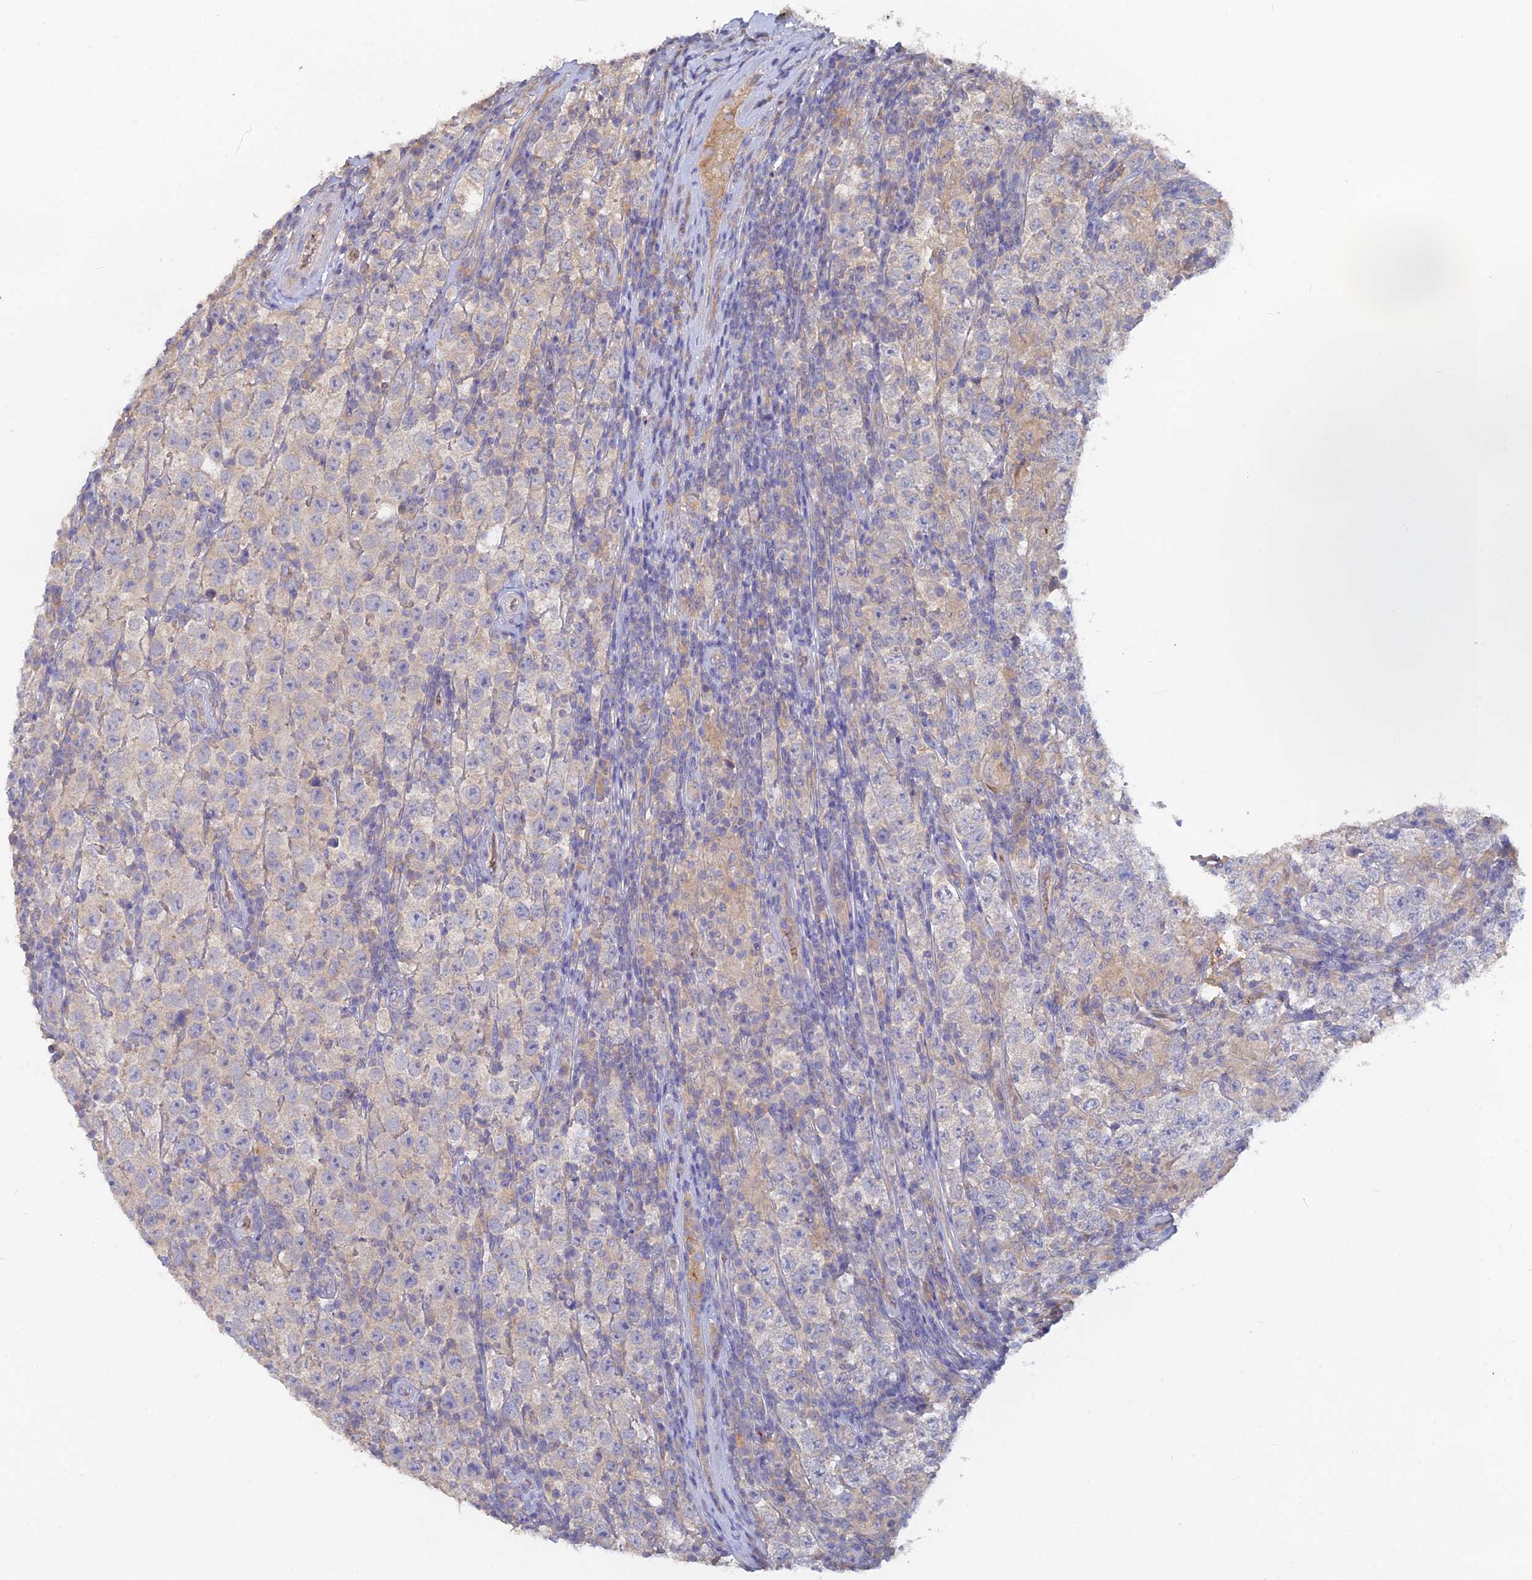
{"staining": {"intensity": "weak", "quantity": "25%-75%", "location": "cytoplasmic/membranous"}, "tissue": "testis cancer", "cell_type": "Tumor cells", "image_type": "cancer", "snomed": [{"axis": "morphology", "description": "Normal tissue, NOS"}, {"axis": "morphology", "description": "Urothelial carcinoma, High grade"}, {"axis": "morphology", "description": "Seminoma, NOS"}, {"axis": "morphology", "description": "Carcinoma, Embryonal, NOS"}, {"axis": "topography", "description": "Urinary bladder"}, {"axis": "topography", "description": "Testis"}], "caption": "Testis cancer was stained to show a protein in brown. There is low levels of weak cytoplasmic/membranous staining in about 25%-75% of tumor cells. (brown staining indicates protein expression, while blue staining denotes nuclei).", "gene": "ARRDC1", "patient": {"sex": "male", "age": 41}}